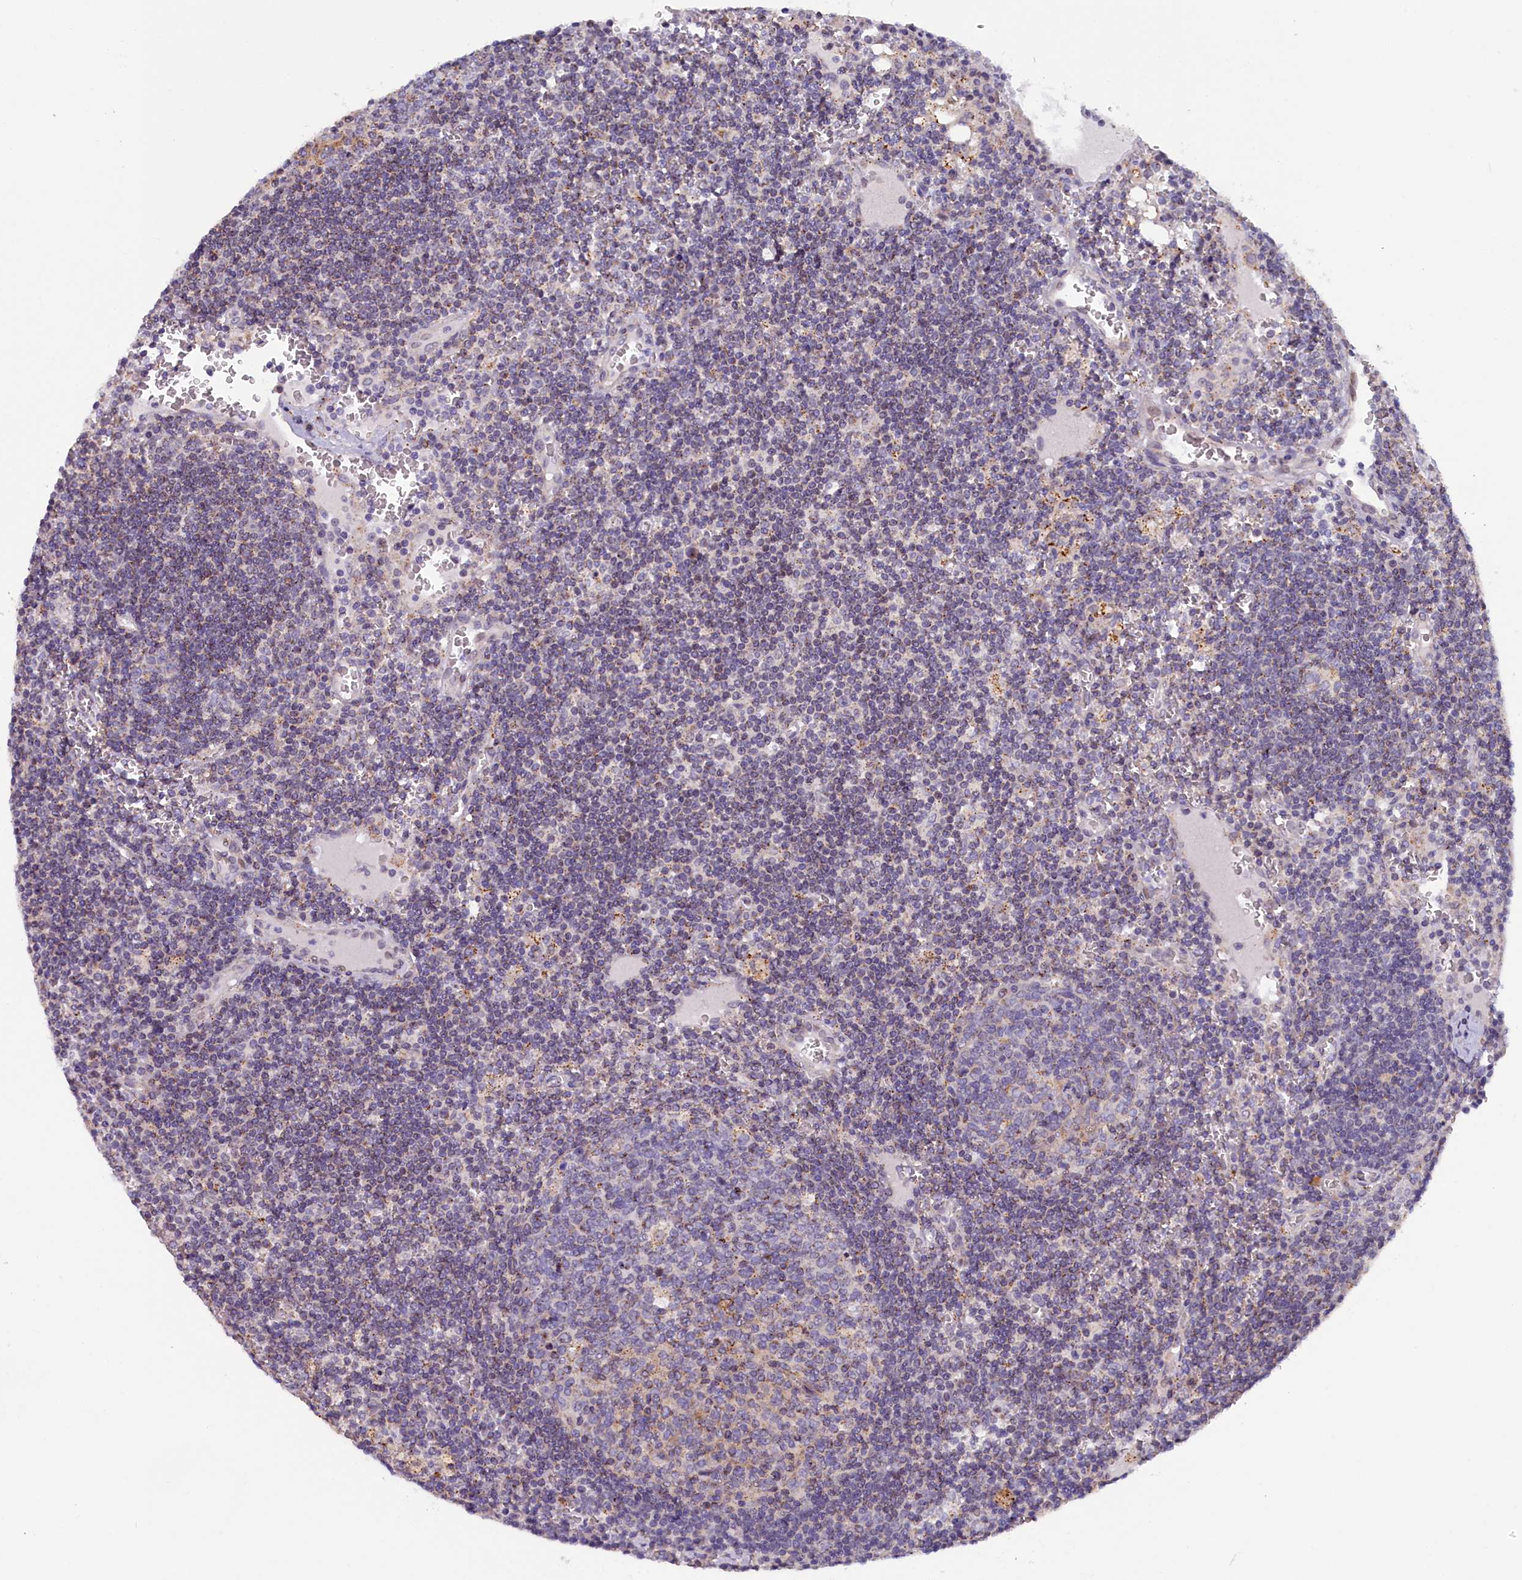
{"staining": {"intensity": "negative", "quantity": "none", "location": "none"}, "tissue": "lymph node", "cell_type": "Germinal center cells", "image_type": "normal", "snomed": [{"axis": "morphology", "description": "Normal tissue, NOS"}, {"axis": "topography", "description": "Lymph node"}], "caption": "Germinal center cells are negative for brown protein staining in benign lymph node. Nuclei are stained in blue.", "gene": "HYKK", "patient": {"sex": "female", "age": 73}}